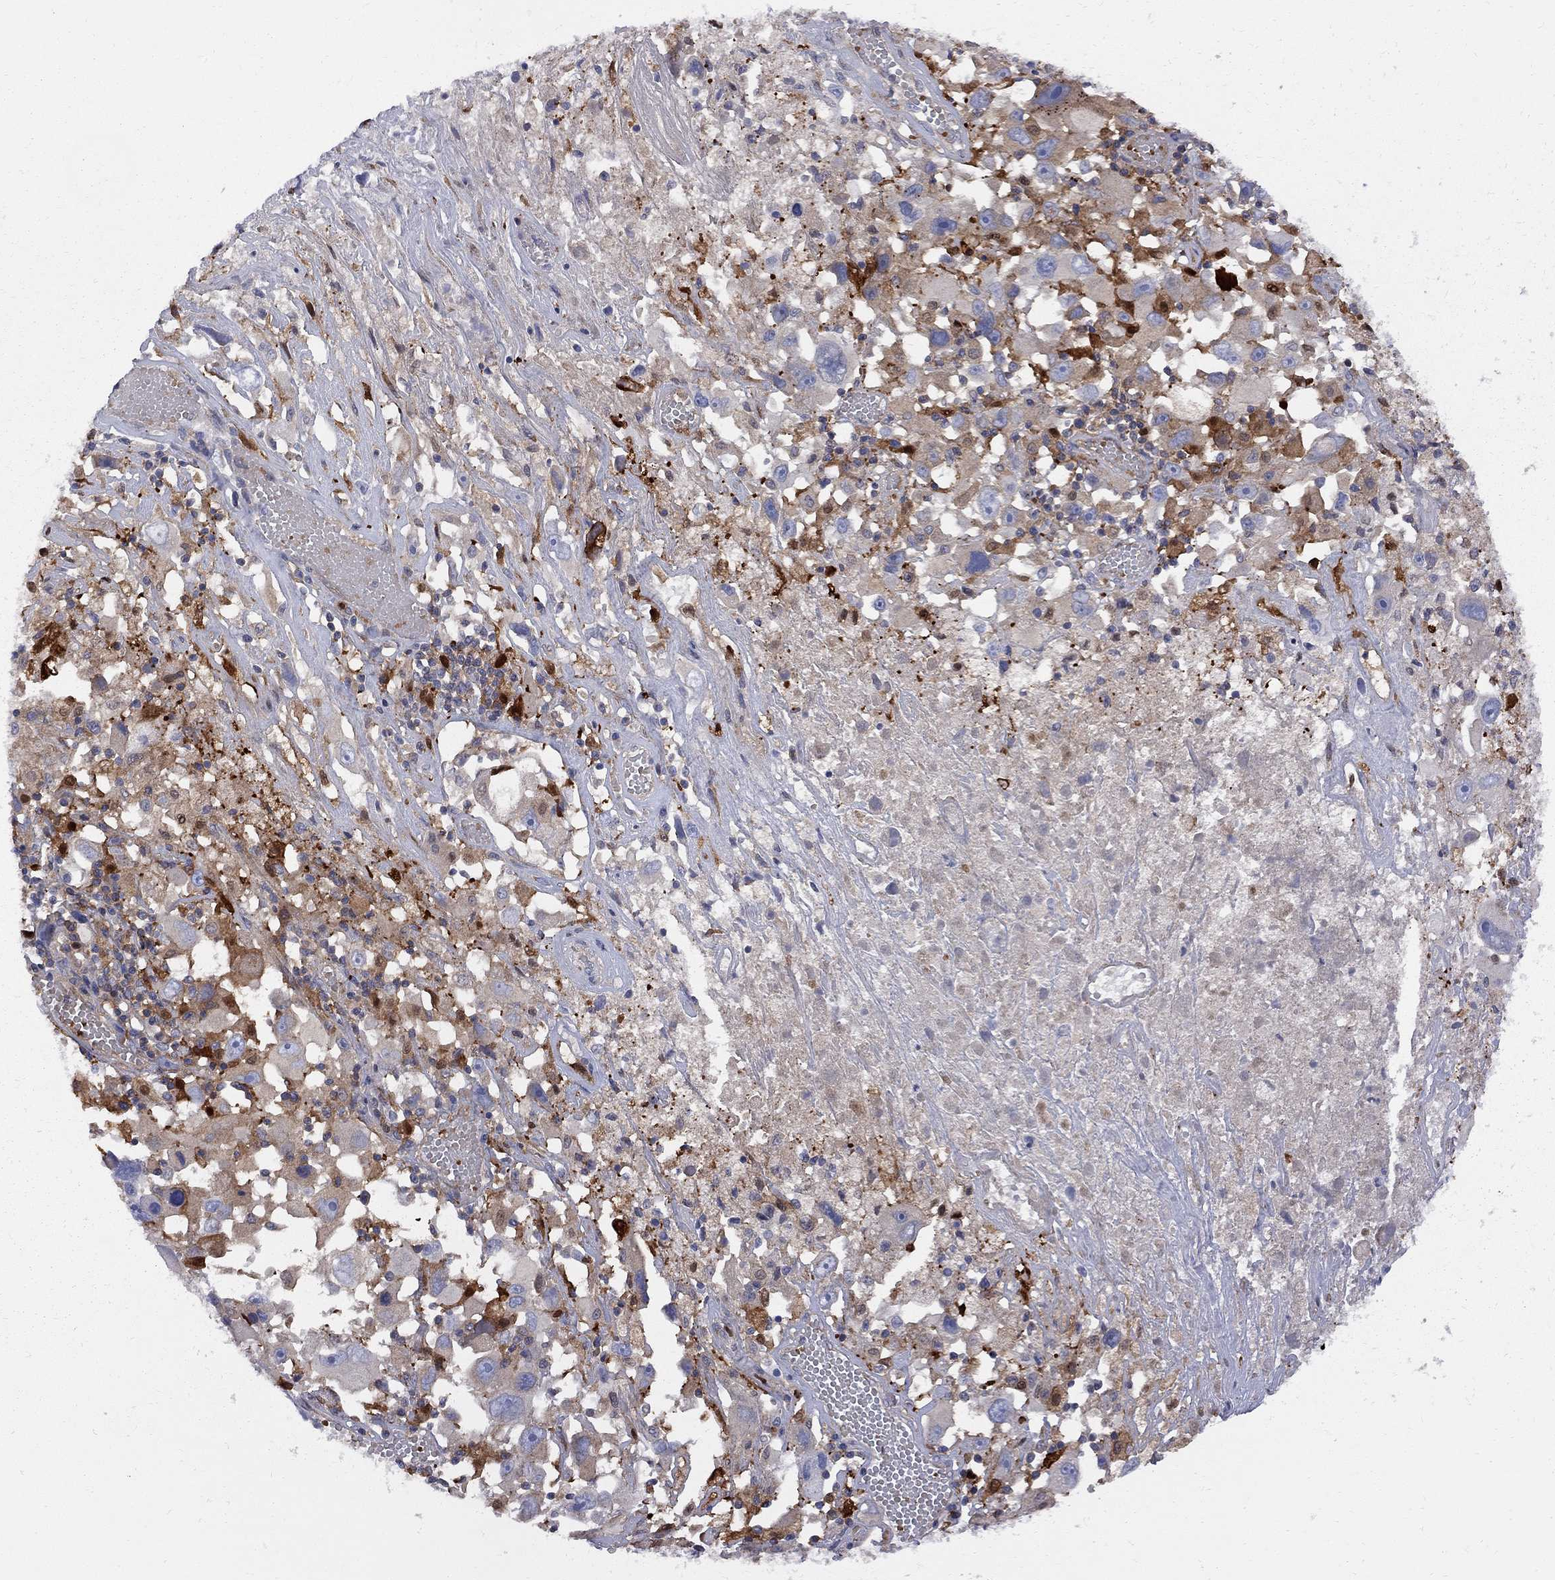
{"staining": {"intensity": "strong", "quantity": "<25%", "location": "cytoplasmic/membranous"}, "tissue": "melanoma", "cell_type": "Tumor cells", "image_type": "cancer", "snomed": [{"axis": "morphology", "description": "Malignant melanoma, Metastatic site"}, {"axis": "topography", "description": "Soft tissue"}], "caption": "Approximately <25% of tumor cells in human melanoma exhibit strong cytoplasmic/membranous protein staining as visualized by brown immunohistochemical staining.", "gene": "MTHFR", "patient": {"sex": "male", "age": 50}}